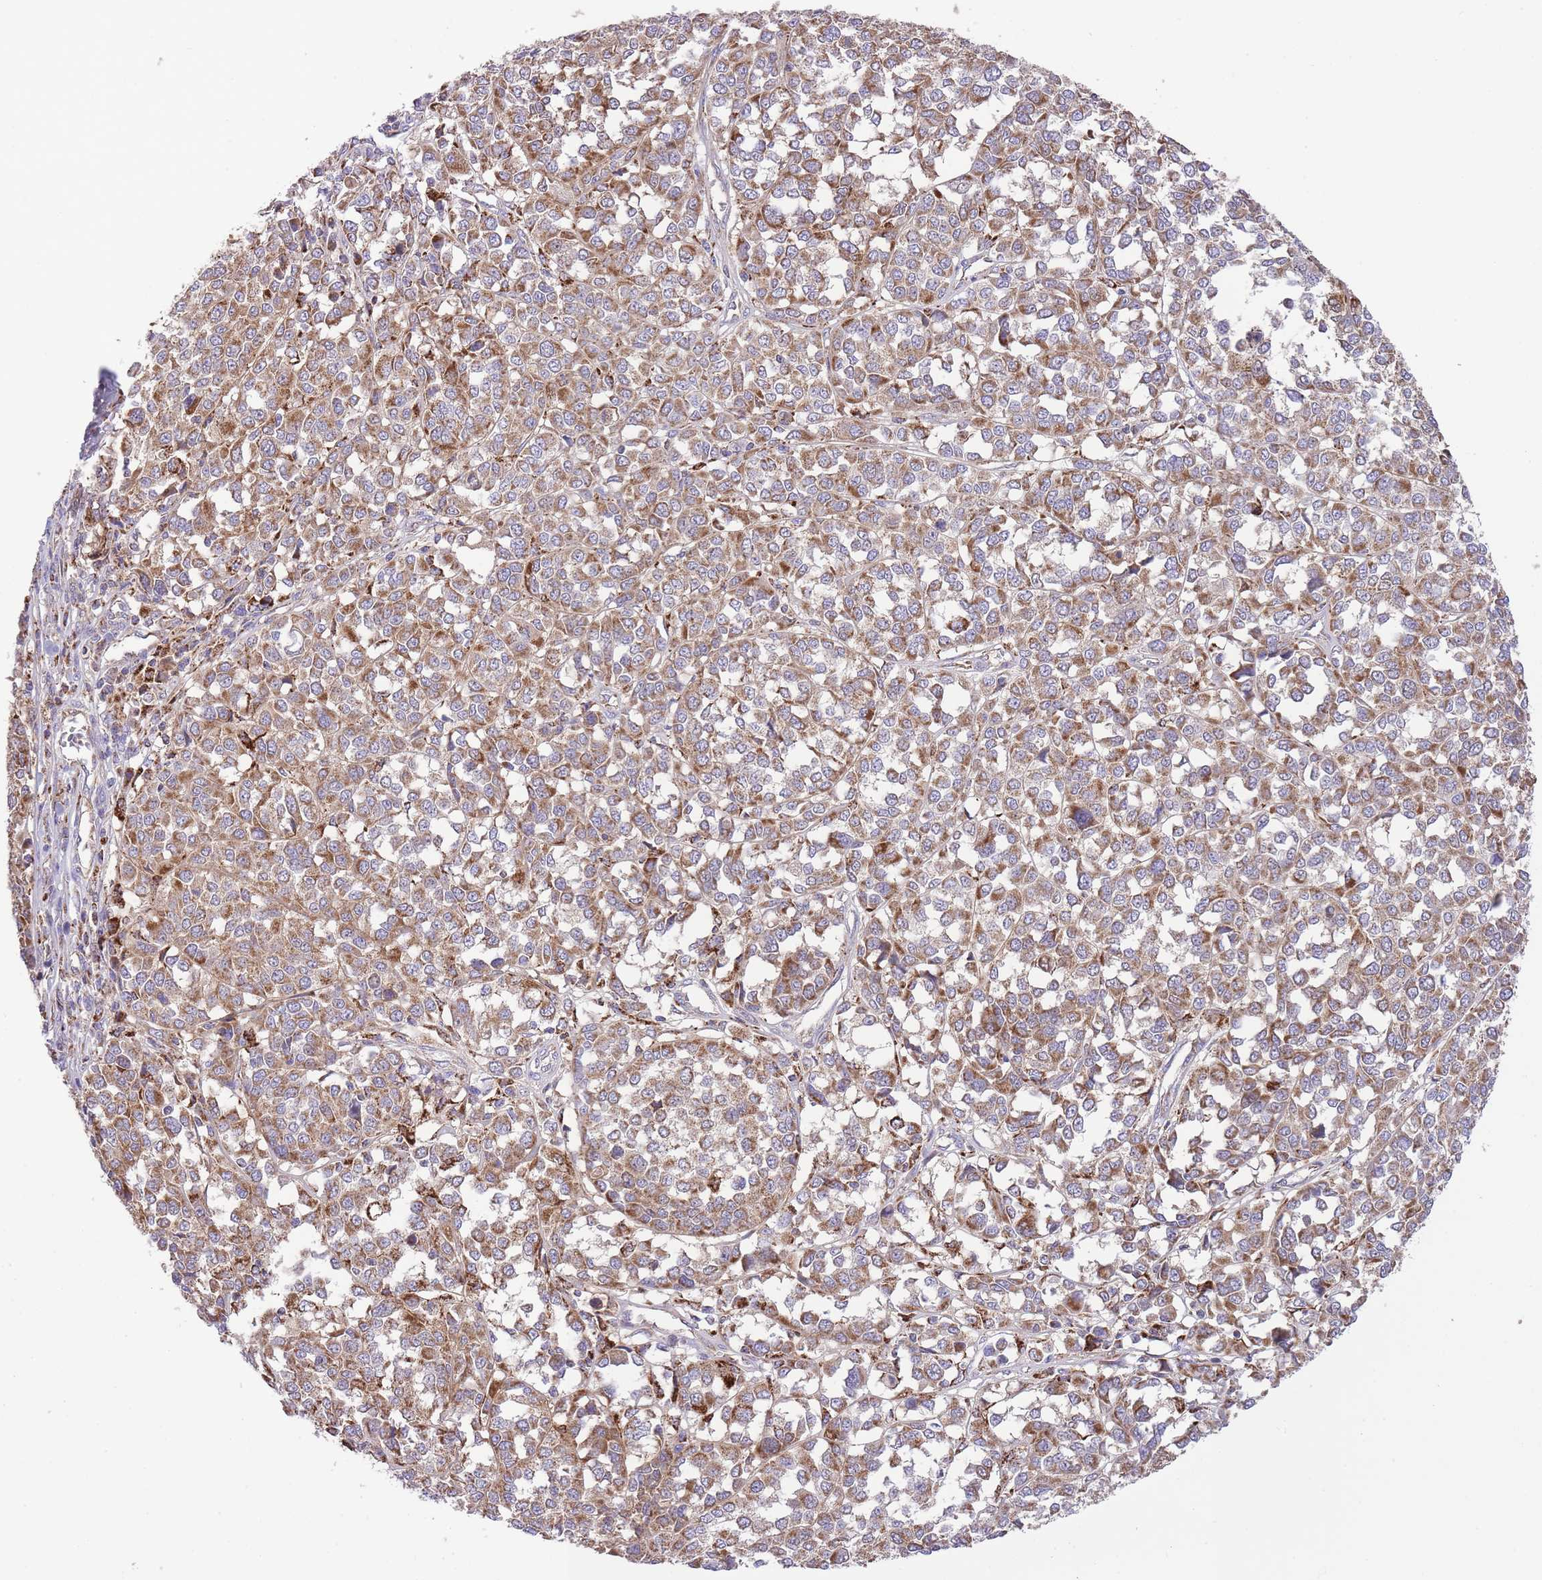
{"staining": {"intensity": "moderate", "quantity": ">75%", "location": "cytoplasmic/membranous"}, "tissue": "melanoma", "cell_type": "Tumor cells", "image_type": "cancer", "snomed": [{"axis": "morphology", "description": "Malignant melanoma, Metastatic site"}, {"axis": "topography", "description": "Lymph node"}], "caption": "A brown stain labels moderate cytoplasmic/membranous positivity of a protein in malignant melanoma (metastatic site) tumor cells. Nuclei are stained in blue.", "gene": "ST3GAL3", "patient": {"sex": "male", "age": 44}}